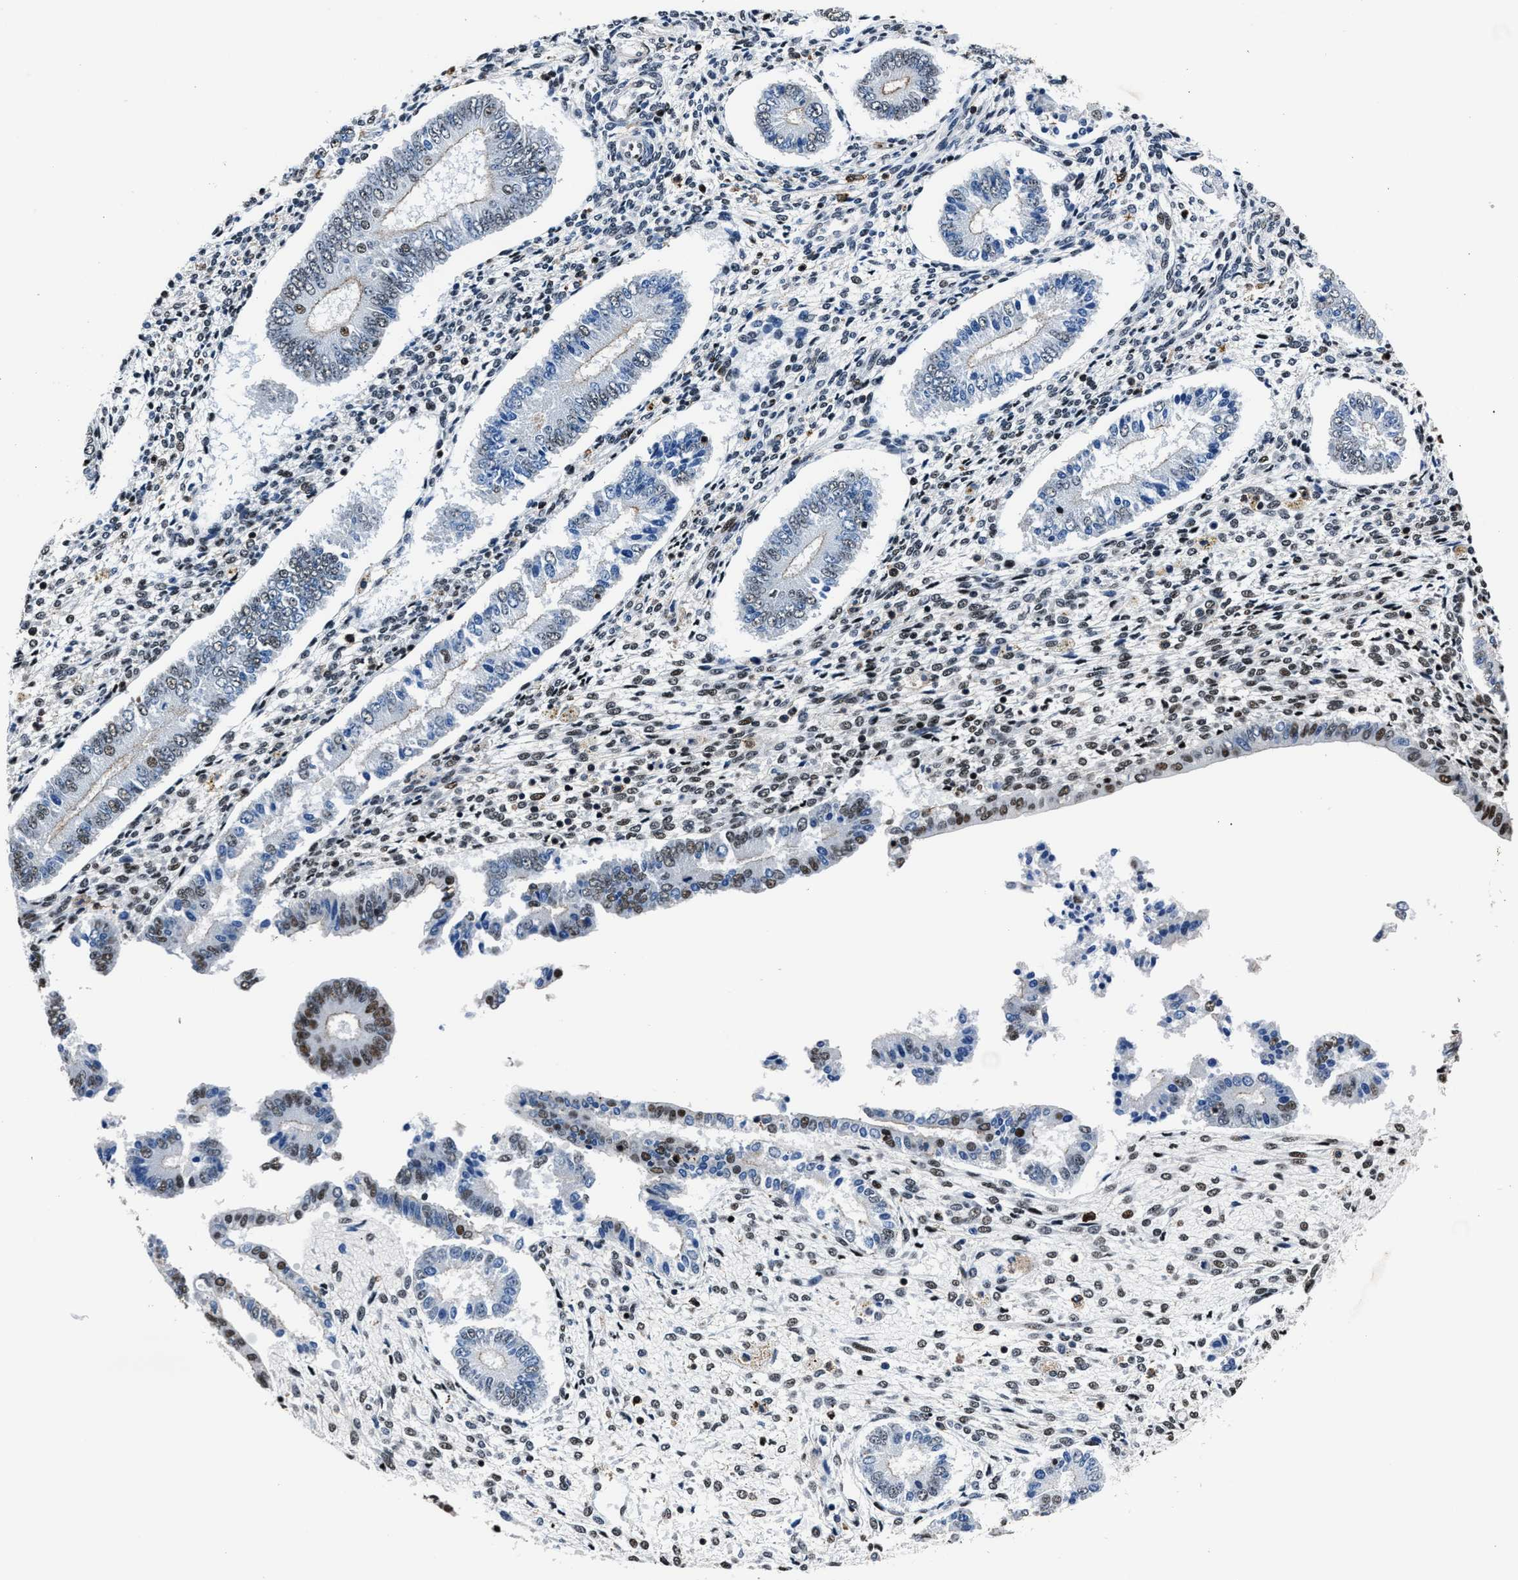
{"staining": {"intensity": "moderate", "quantity": "25%-75%", "location": "nuclear"}, "tissue": "endometrium", "cell_type": "Cells in endometrial stroma", "image_type": "normal", "snomed": [{"axis": "morphology", "description": "Normal tissue, NOS"}, {"axis": "topography", "description": "Endometrium"}], "caption": "Immunohistochemical staining of benign human endometrium demonstrates medium levels of moderate nuclear positivity in about 25%-75% of cells in endometrial stroma. Nuclei are stained in blue.", "gene": "PPIE", "patient": {"sex": "female", "age": 42}}